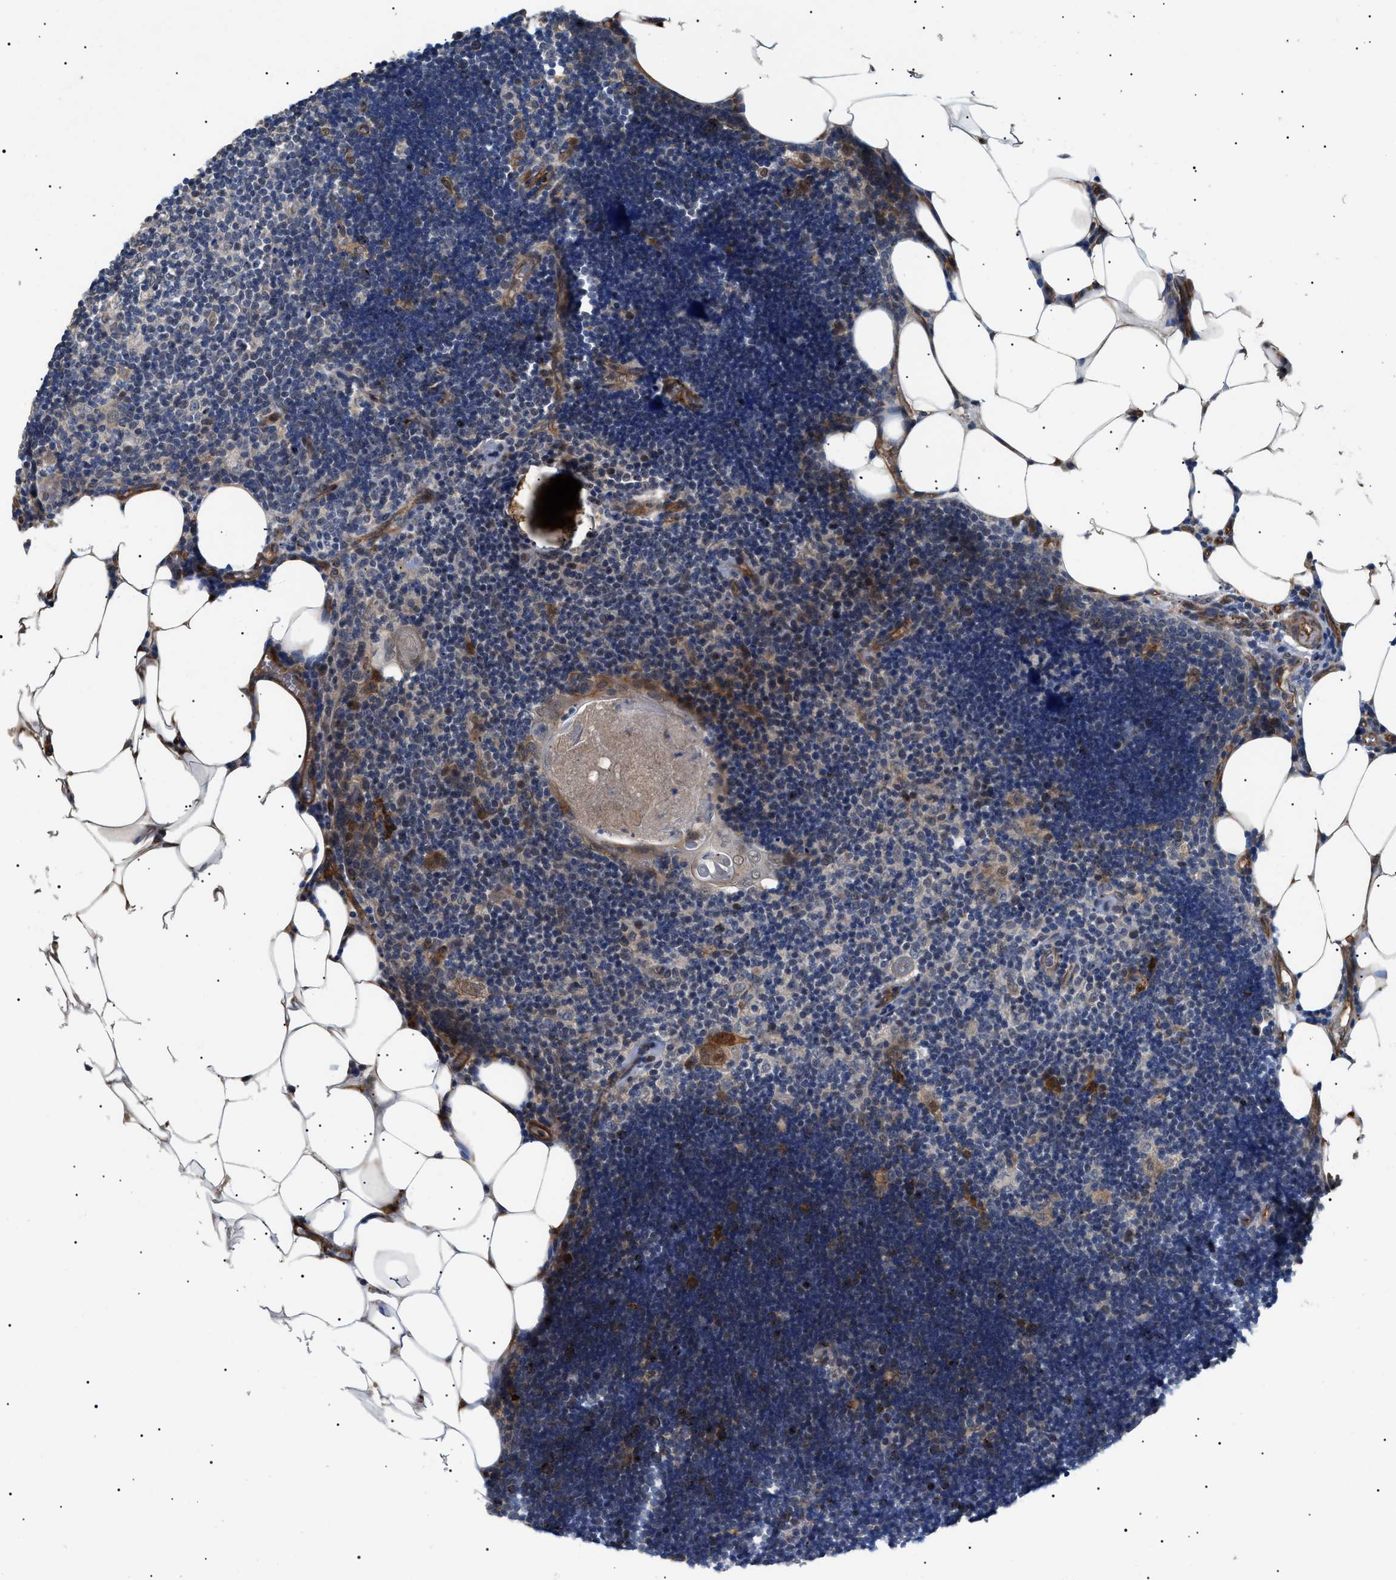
{"staining": {"intensity": "weak", "quantity": ">75%", "location": "cytoplasmic/membranous"}, "tissue": "lymph node", "cell_type": "Germinal center cells", "image_type": "normal", "snomed": [{"axis": "morphology", "description": "Normal tissue, NOS"}, {"axis": "topography", "description": "Lymph node"}], "caption": "A histopathology image of lymph node stained for a protein shows weak cytoplasmic/membranous brown staining in germinal center cells. The protein of interest is shown in brown color, while the nuclei are stained blue.", "gene": "CRCP", "patient": {"sex": "male", "age": 33}}